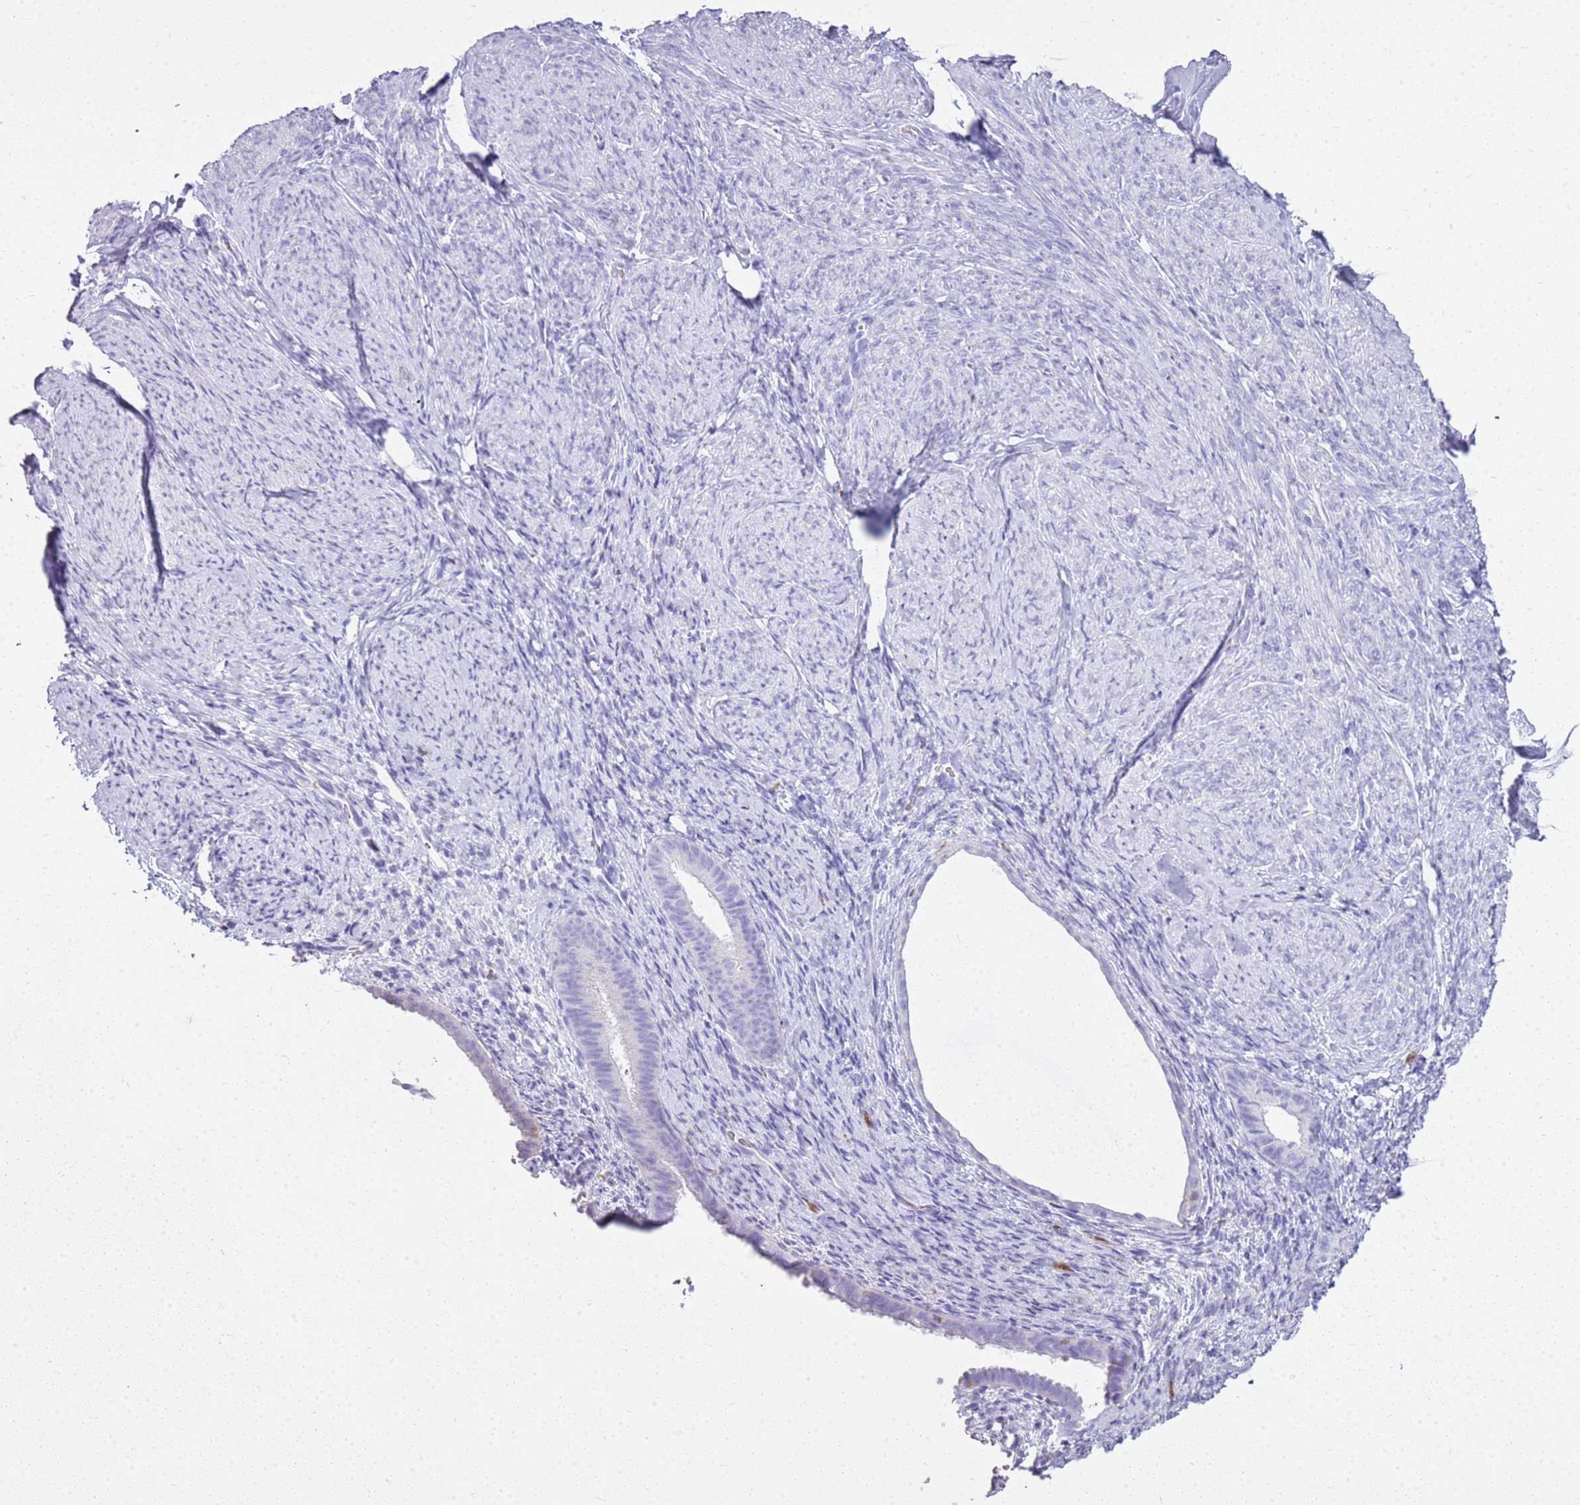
{"staining": {"intensity": "negative", "quantity": "none", "location": "none"}, "tissue": "endometrium", "cell_type": "Cells in endometrial stroma", "image_type": "normal", "snomed": [{"axis": "morphology", "description": "Normal tissue, NOS"}, {"axis": "topography", "description": "Endometrium"}], "caption": "Endometrium stained for a protein using immunohistochemistry exhibits no staining cells in endometrial stroma.", "gene": "CSTA", "patient": {"sex": "female", "age": 65}}